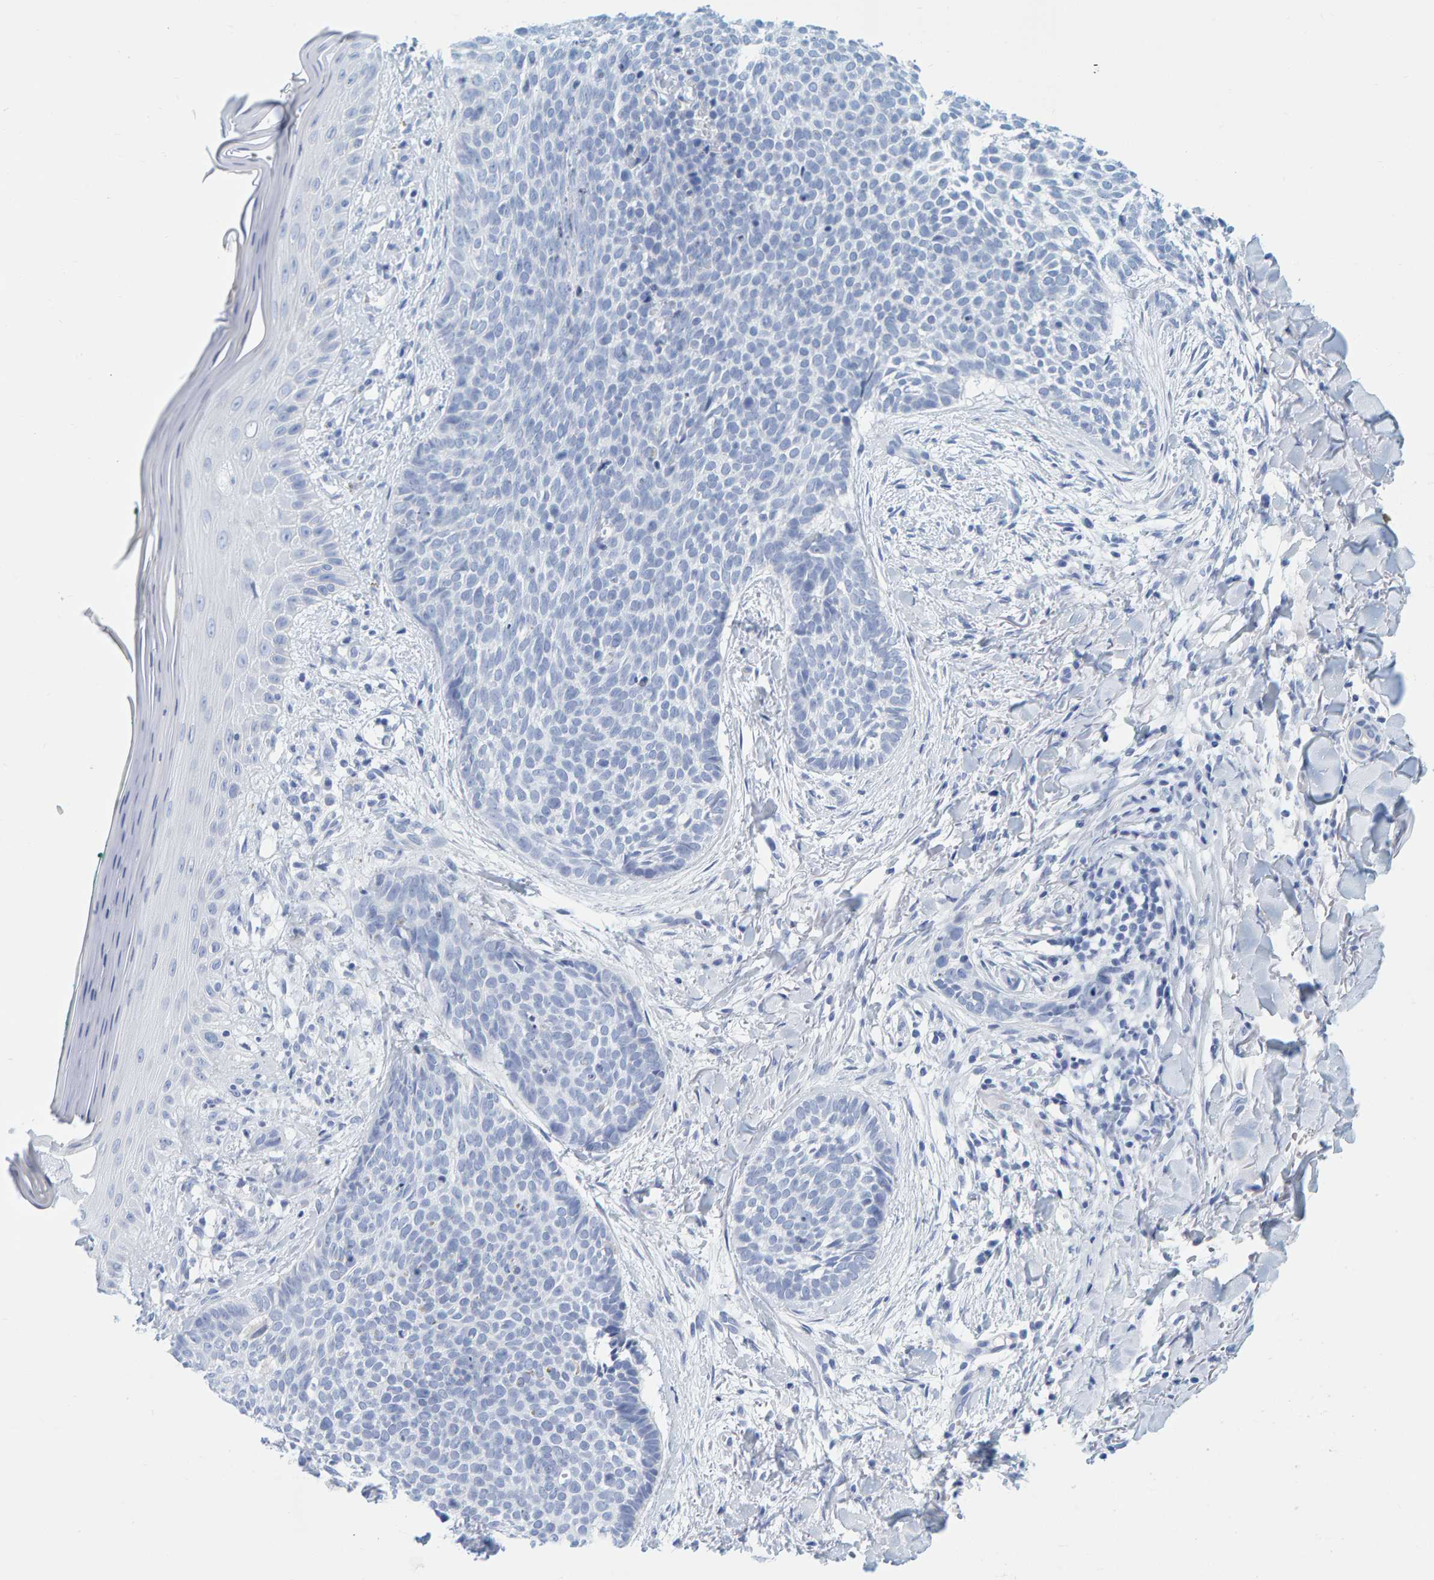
{"staining": {"intensity": "negative", "quantity": "none", "location": "none"}, "tissue": "skin cancer", "cell_type": "Tumor cells", "image_type": "cancer", "snomed": [{"axis": "morphology", "description": "Normal tissue, NOS"}, {"axis": "morphology", "description": "Basal cell carcinoma"}, {"axis": "topography", "description": "Skin"}], "caption": "IHC of basal cell carcinoma (skin) exhibits no expression in tumor cells.", "gene": "SFTPC", "patient": {"sex": "male", "age": 67}}